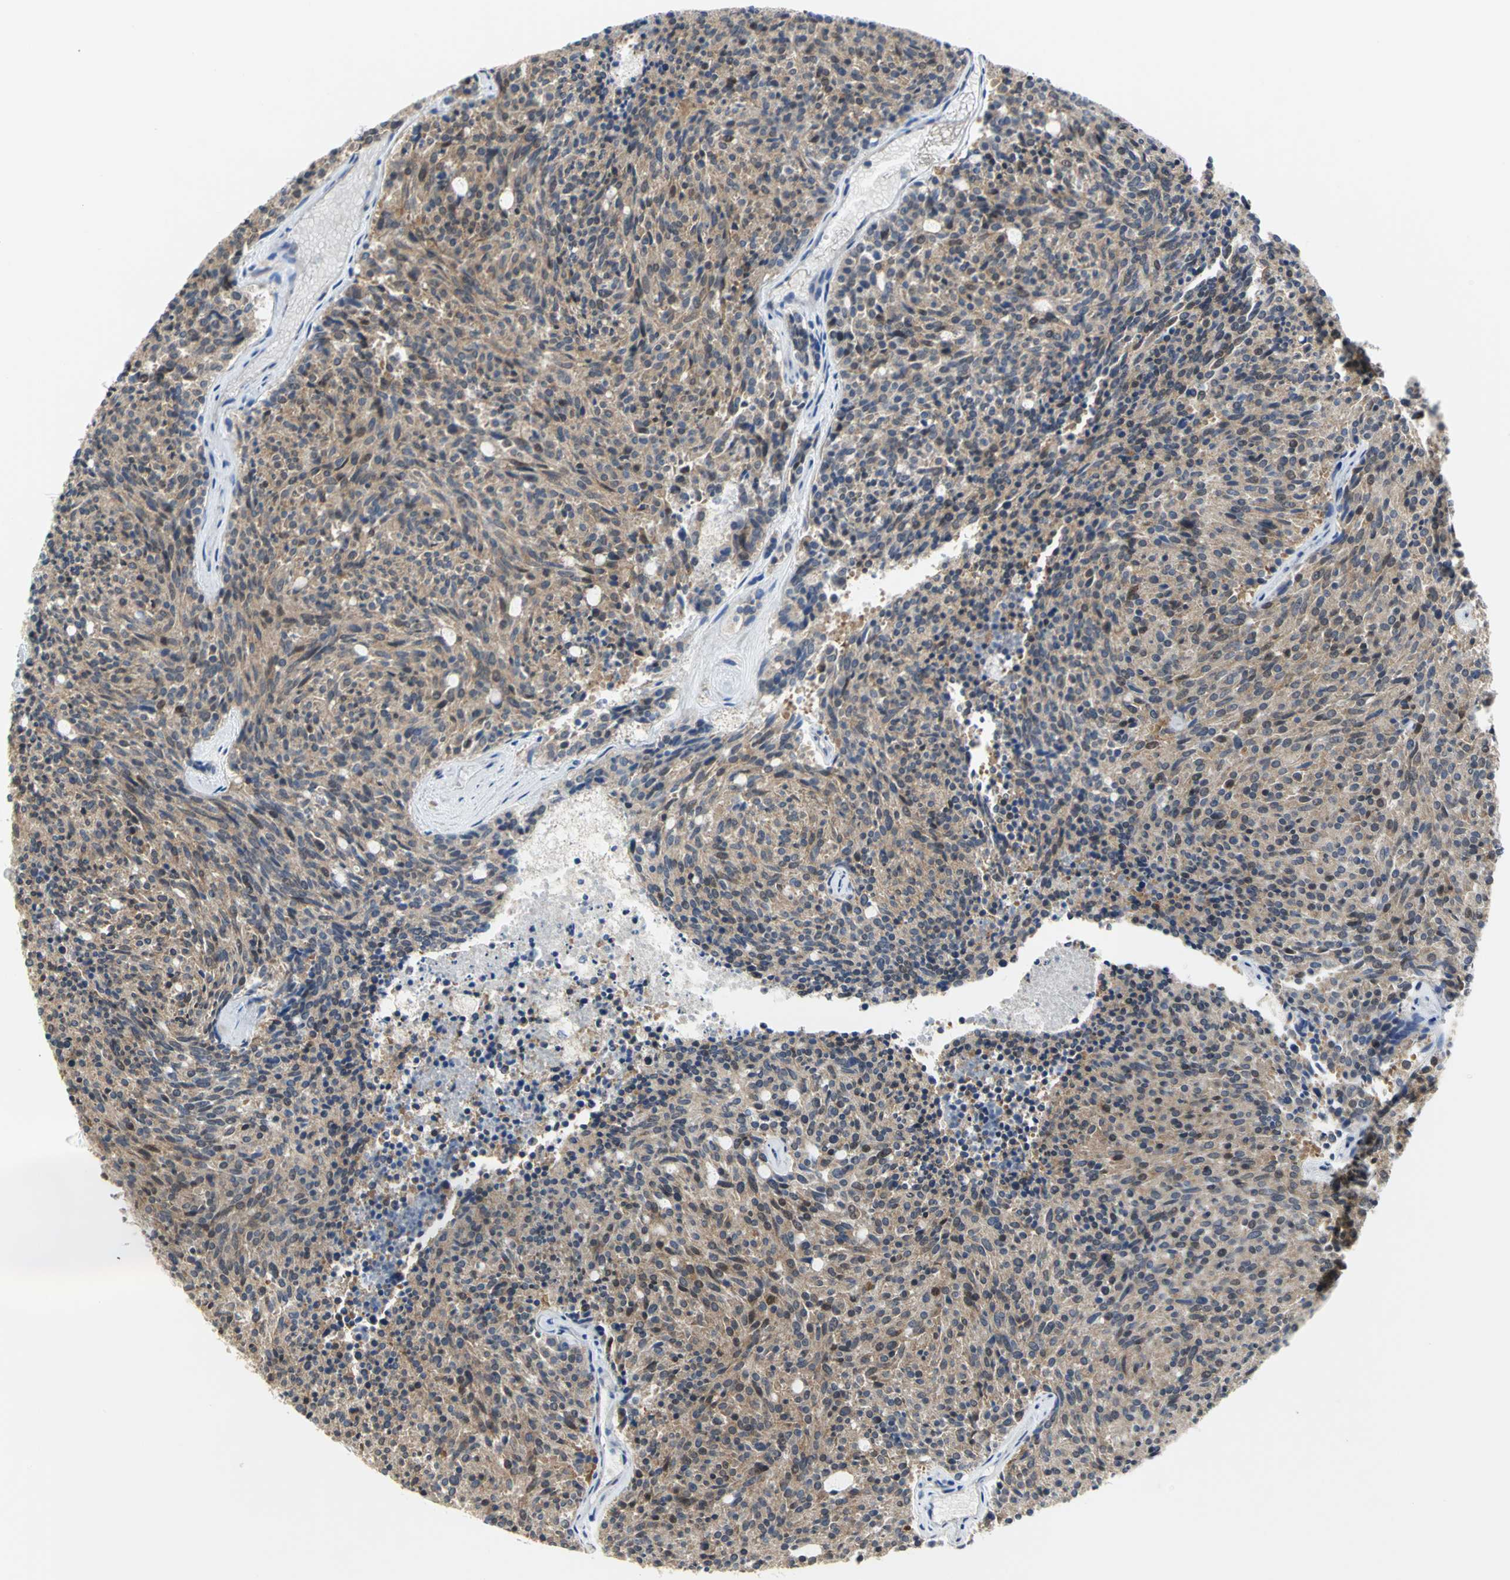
{"staining": {"intensity": "weak", "quantity": ">75%", "location": "cytoplasmic/membranous"}, "tissue": "carcinoid", "cell_type": "Tumor cells", "image_type": "cancer", "snomed": [{"axis": "morphology", "description": "Carcinoid, malignant, NOS"}, {"axis": "topography", "description": "Pancreas"}], "caption": "Malignant carcinoid stained for a protein (brown) shows weak cytoplasmic/membranous positive staining in approximately >75% of tumor cells.", "gene": "PGM3", "patient": {"sex": "female", "age": 54}}